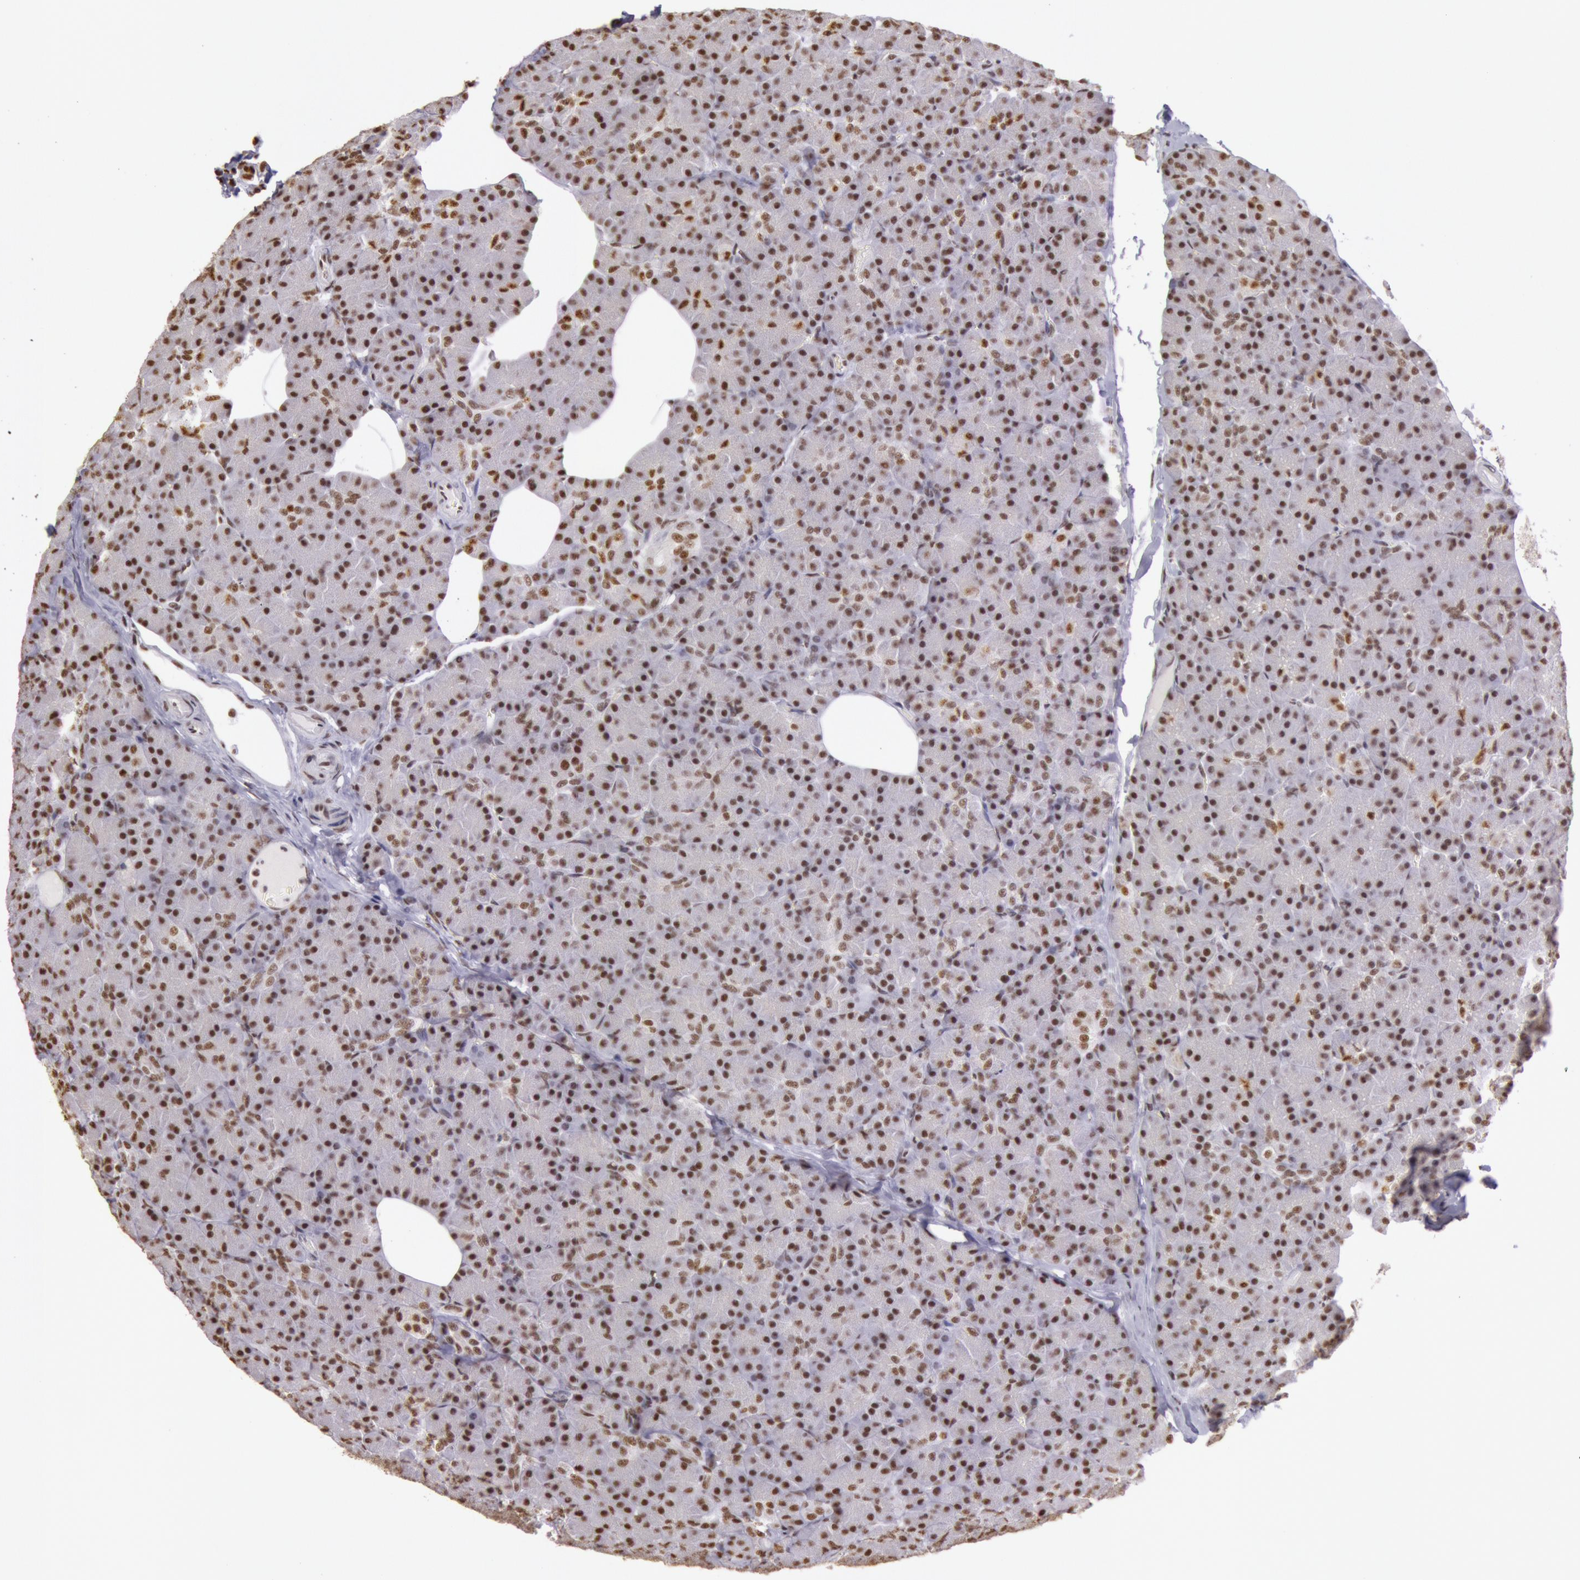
{"staining": {"intensity": "moderate", "quantity": ">75%", "location": "nuclear"}, "tissue": "pancreas", "cell_type": "Exocrine glandular cells", "image_type": "normal", "snomed": [{"axis": "morphology", "description": "Normal tissue, NOS"}, {"axis": "topography", "description": "Pancreas"}], "caption": "The image exhibits immunohistochemical staining of benign pancreas. There is moderate nuclear positivity is seen in approximately >75% of exocrine glandular cells.", "gene": "HNRNPH1", "patient": {"sex": "female", "age": 43}}